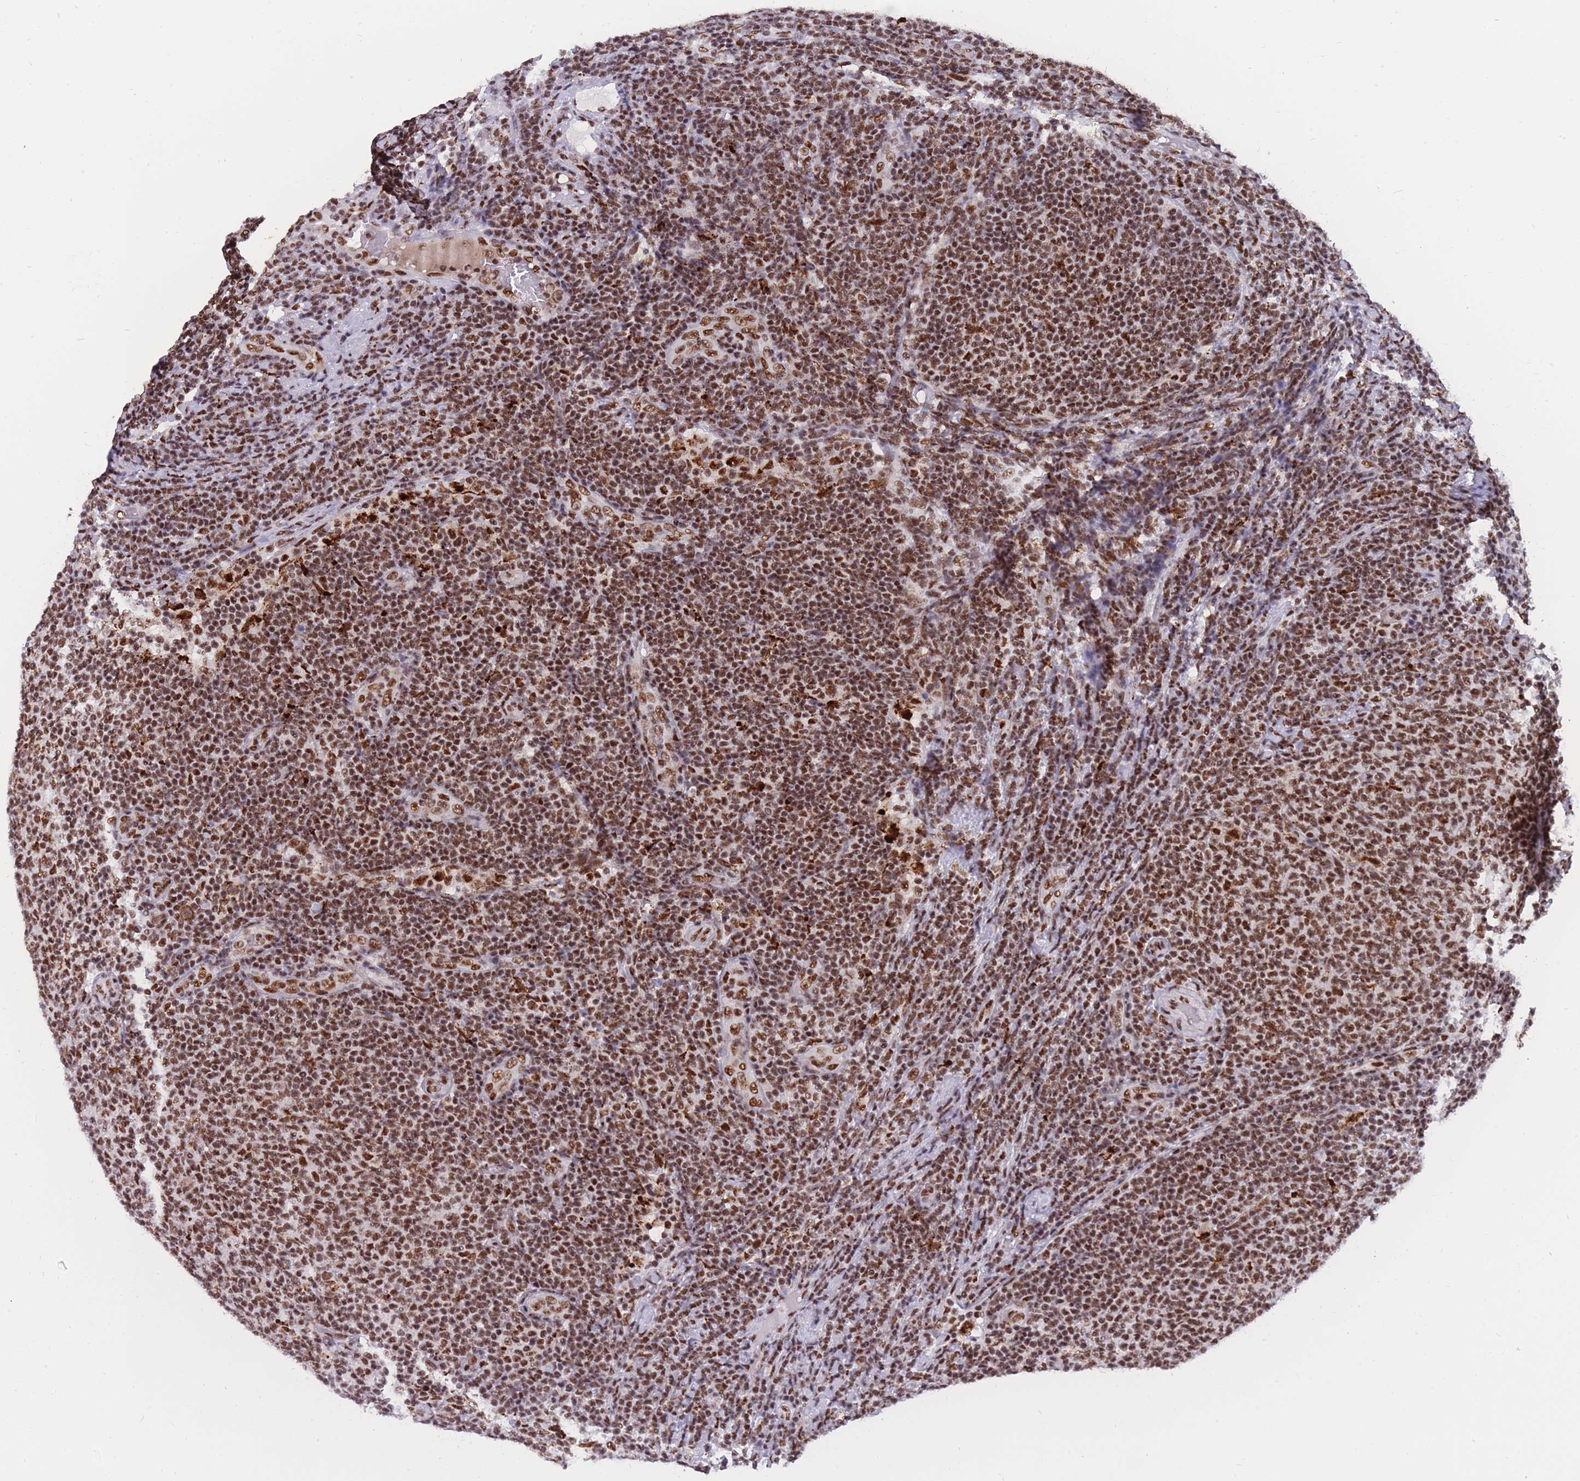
{"staining": {"intensity": "moderate", "quantity": ">75%", "location": "nuclear"}, "tissue": "lymphoma", "cell_type": "Tumor cells", "image_type": "cancer", "snomed": [{"axis": "morphology", "description": "Malignant lymphoma, non-Hodgkin's type, Low grade"}, {"axis": "topography", "description": "Lymph node"}], "caption": "Immunohistochemical staining of lymphoma reveals moderate nuclear protein staining in about >75% of tumor cells.", "gene": "PRPF19", "patient": {"sex": "male", "age": 66}}